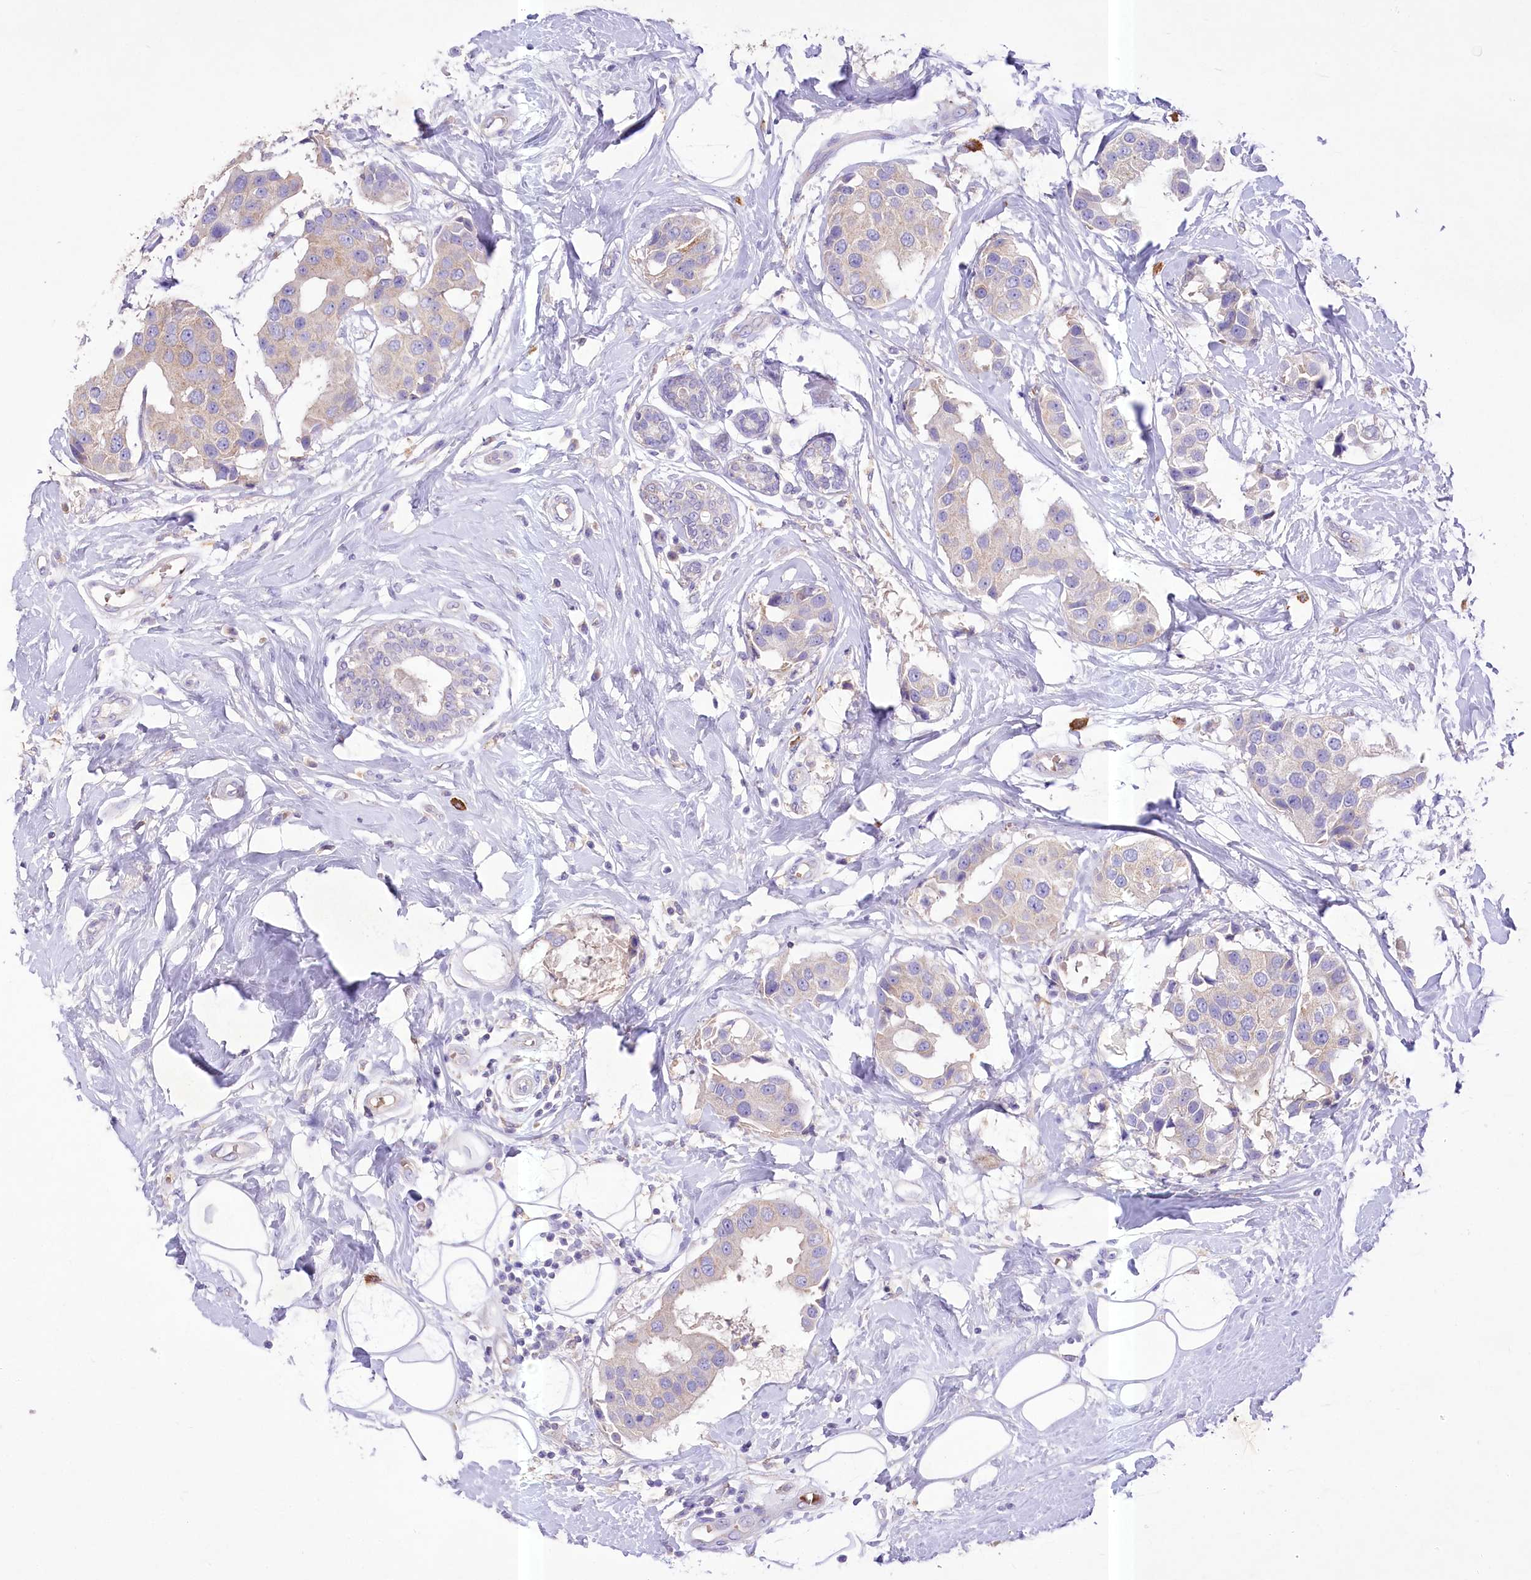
{"staining": {"intensity": "weak", "quantity": "<25%", "location": "cytoplasmic/membranous"}, "tissue": "breast cancer", "cell_type": "Tumor cells", "image_type": "cancer", "snomed": [{"axis": "morphology", "description": "Normal tissue, NOS"}, {"axis": "morphology", "description": "Duct carcinoma"}, {"axis": "topography", "description": "Breast"}], "caption": "Tumor cells are negative for brown protein staining in breast invasive ductal carcinoma. The staining was performed using DAB (3,3'-diaminobenzidine) to visualize the protein expression in brown, while the nuclei were stained in blue with hematoxylin (Magnification: 20x).", "gene": "PRSS53", "patient": {"sex": "female", "age": 39}}